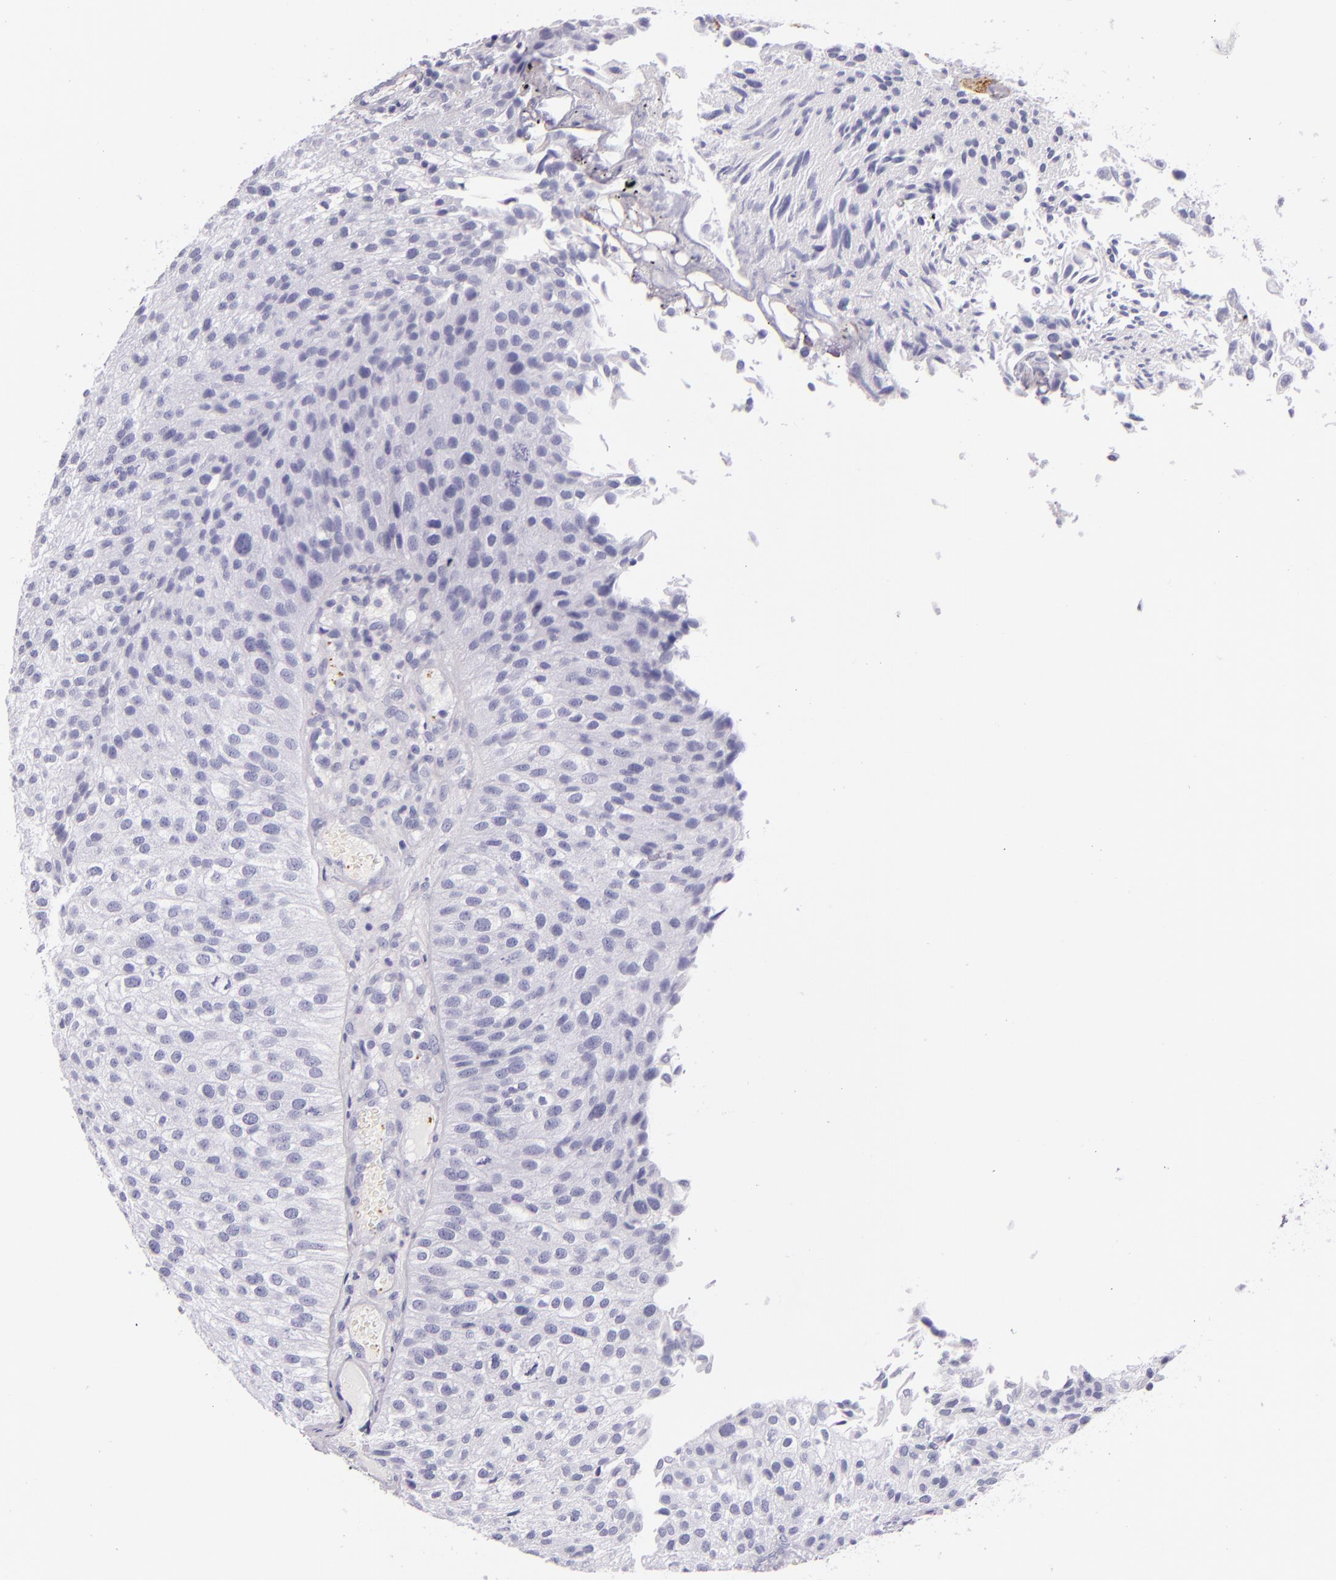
{"staining": {"intensity": "negative", "quantity": "none", "location": "none"}, "tissue": "urothelial cancer", "cell_type": "Tumor cells", "image_type": "cancer", "snomed": [{"axis": "morphology", "description": "Urothelial carcinoma, Low grade"}, {"axis": "topography", "description": "Urinary bladder"}], "caption": "This is an immunohistochemistry micrograph of human low-grade urothelial carcinoma. There is no staining in tumor cells.", "gene": "SELP", "patient": {"sex": "female", "age": 89}}